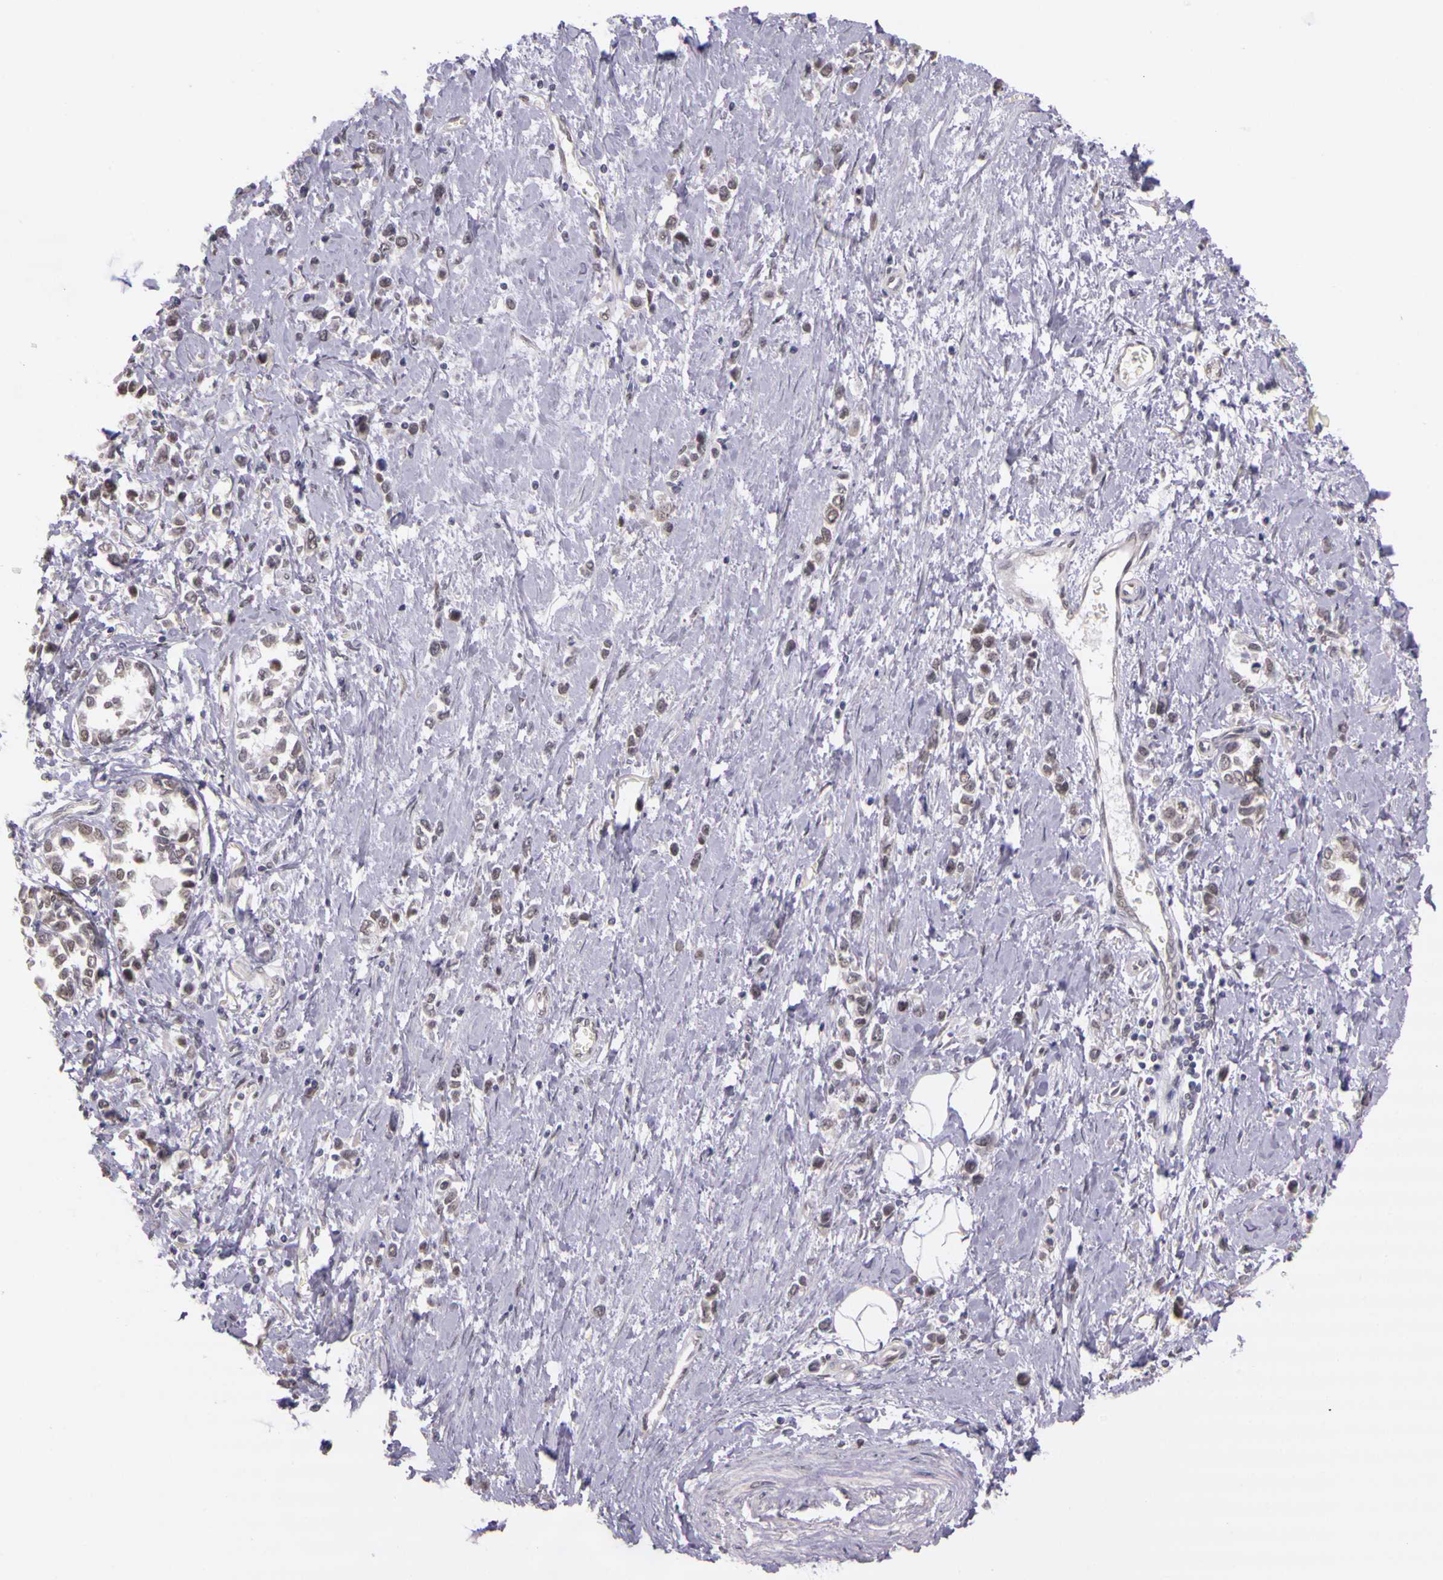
{"staining": {"intensity": "weak", "quantity": "<25%", "location": "nuclear"}, "tissue": "stomach cancer", "cell_type": "Tumor cells", "image_type": "cancer", "snomed": [{"axis": "morphology", "description": "Adenocarcinoma, NOS"}, {"axis": "topography", "description": "Stomach, upper"}], "caption": "This micrograph is of stomach cancer (adenocarcinoma) stained with immunohistochemistry (IHC) to label a protein in brown with the nuclei are counter-stained blue. There is no positivity in tumor cells.", "gene": "WDR13", "patient": {"sex": "male", "age": 76}}